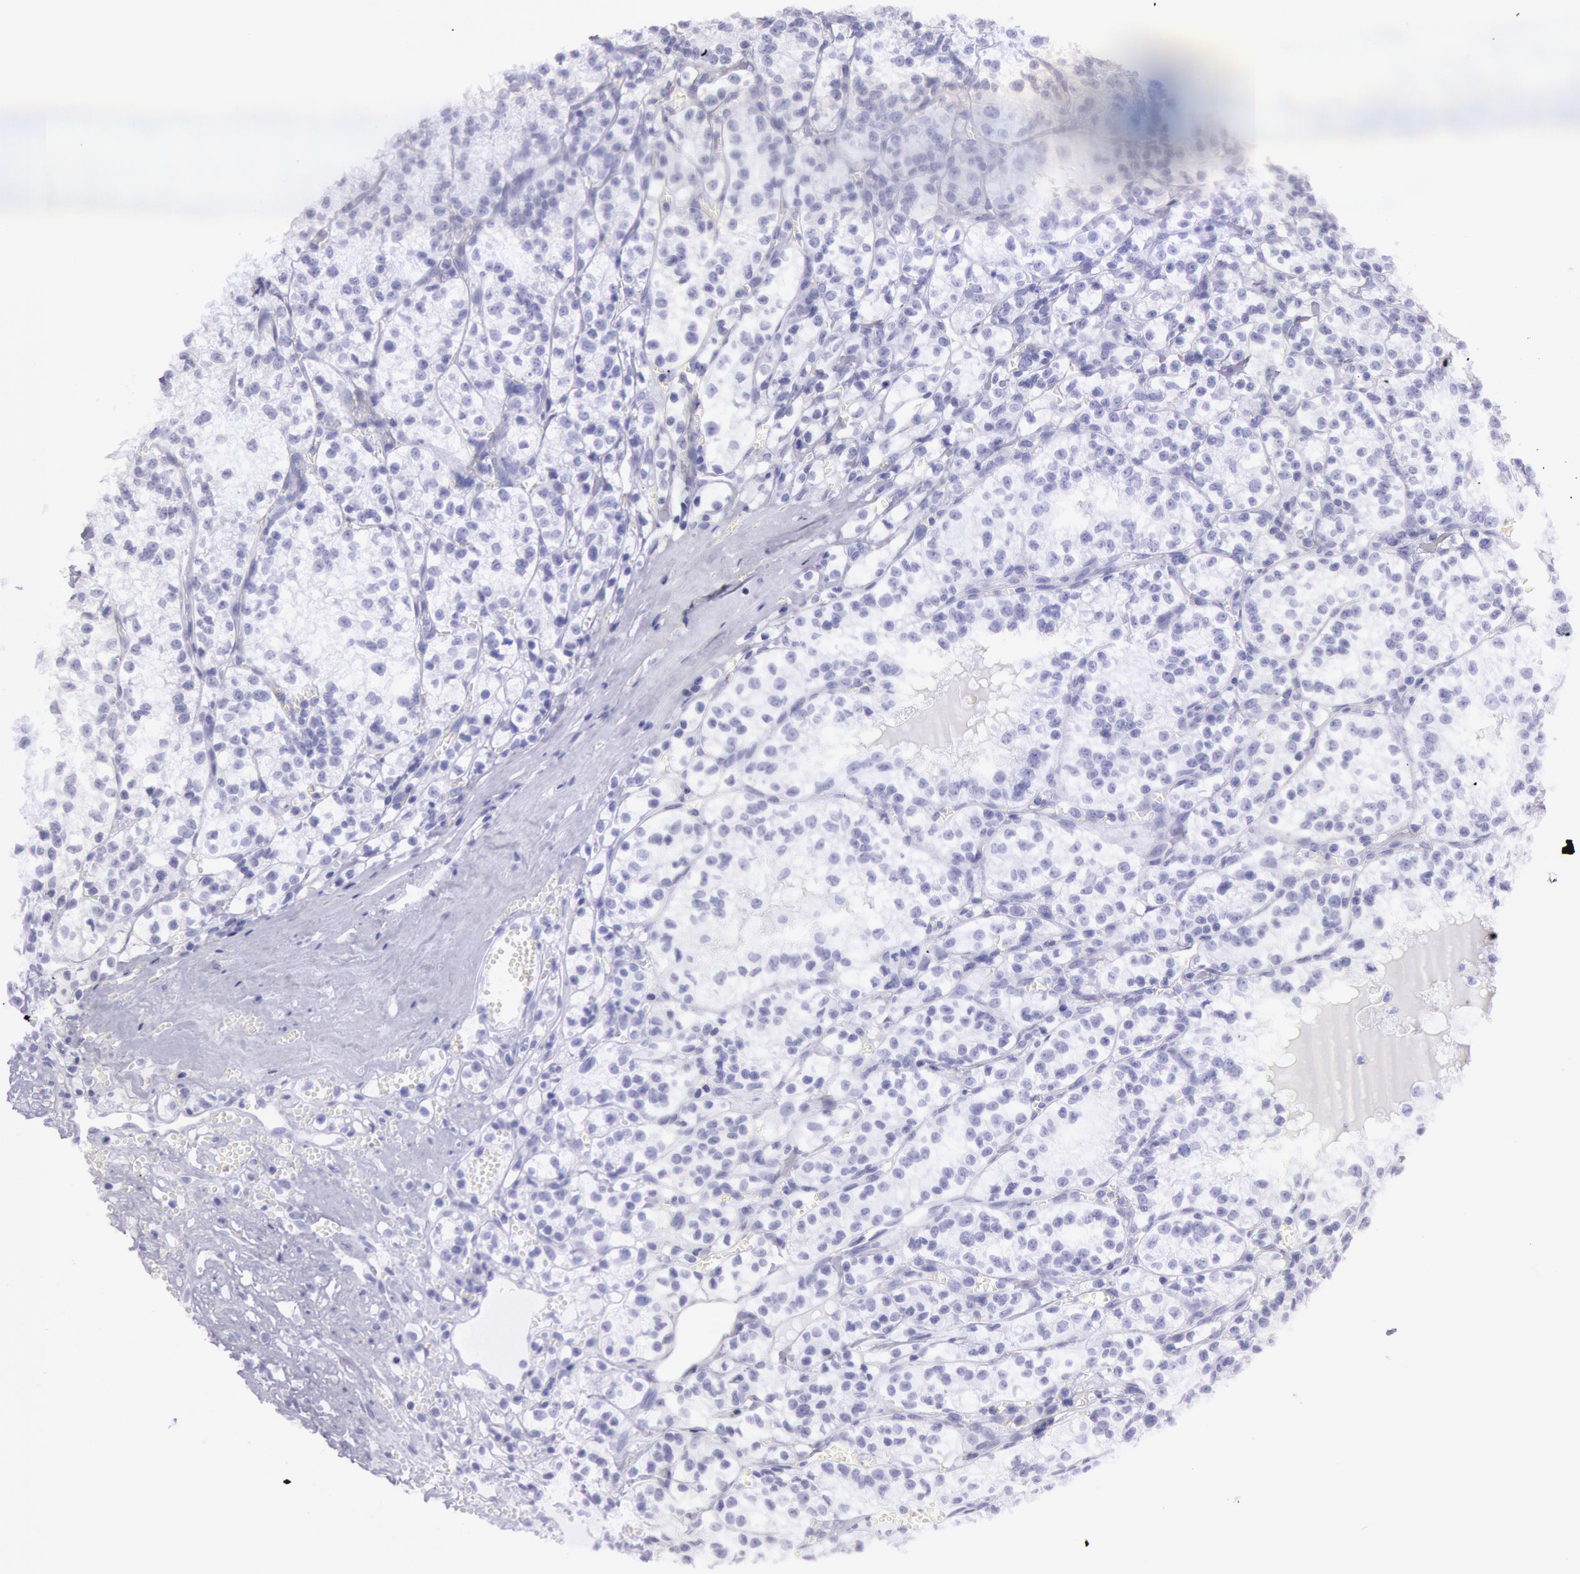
{"staining": {"intensity": "negative", "quantity": "none", "location": "none"}, "tissue": "renal cancer", "cell_type": "Tumor cells", "image_type": "cancer", "snomed": [{"axis": "morphology", "description": "Adenocarcinoma, NOS"}, {"axis": "topography", "description": "Kidney"}], "caption": "An IHC histopathology image of renal adenocarcinoma is shown. There is no staining in tumor cells of renal adenocarcinoma.", "gene": "ESS2", "patient": {"sex": "male", "age": 61}}